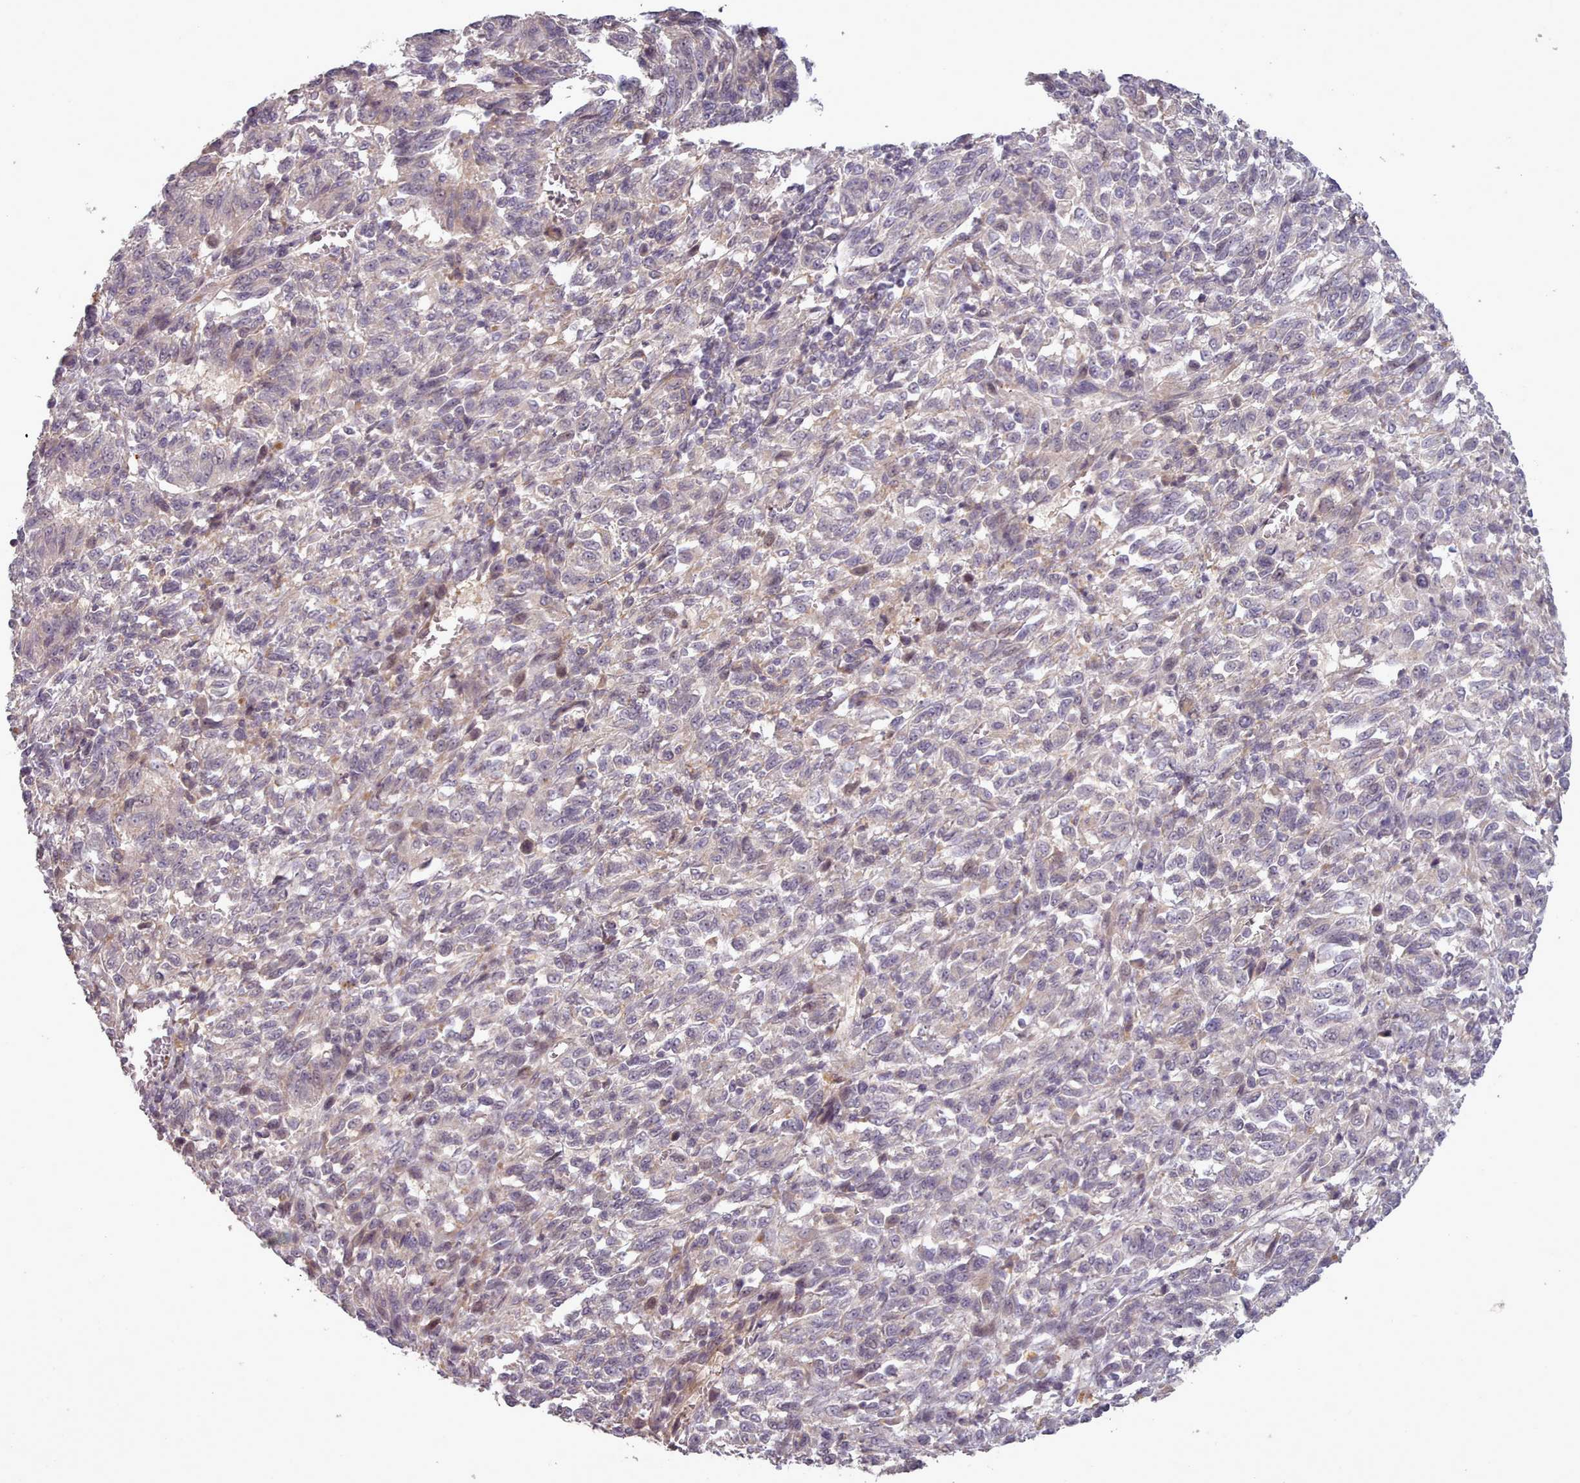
{"staining": {"intensity": "negative", "quantity": "none", "location": "none"}, "tissue": "melanoma", "cell_type": "Tumor cells", "image_type": "cancer", "snomed": [{"axis": "morphology", "description": "Malignant melanoma, Metastatic site"}, {"axis": "topography", "description": "Lung"}], "caption": "Immunohistochemistry (IHC) histopathology image of neoplastic tissue: malignant melanoma (metastatic site) stained with DAB (3,3'-diaminobenzidine) shows no significant protein expression in tumor cells.", "gene": "LEFTY2", "patient": {"sex": "male", "age": 64}}